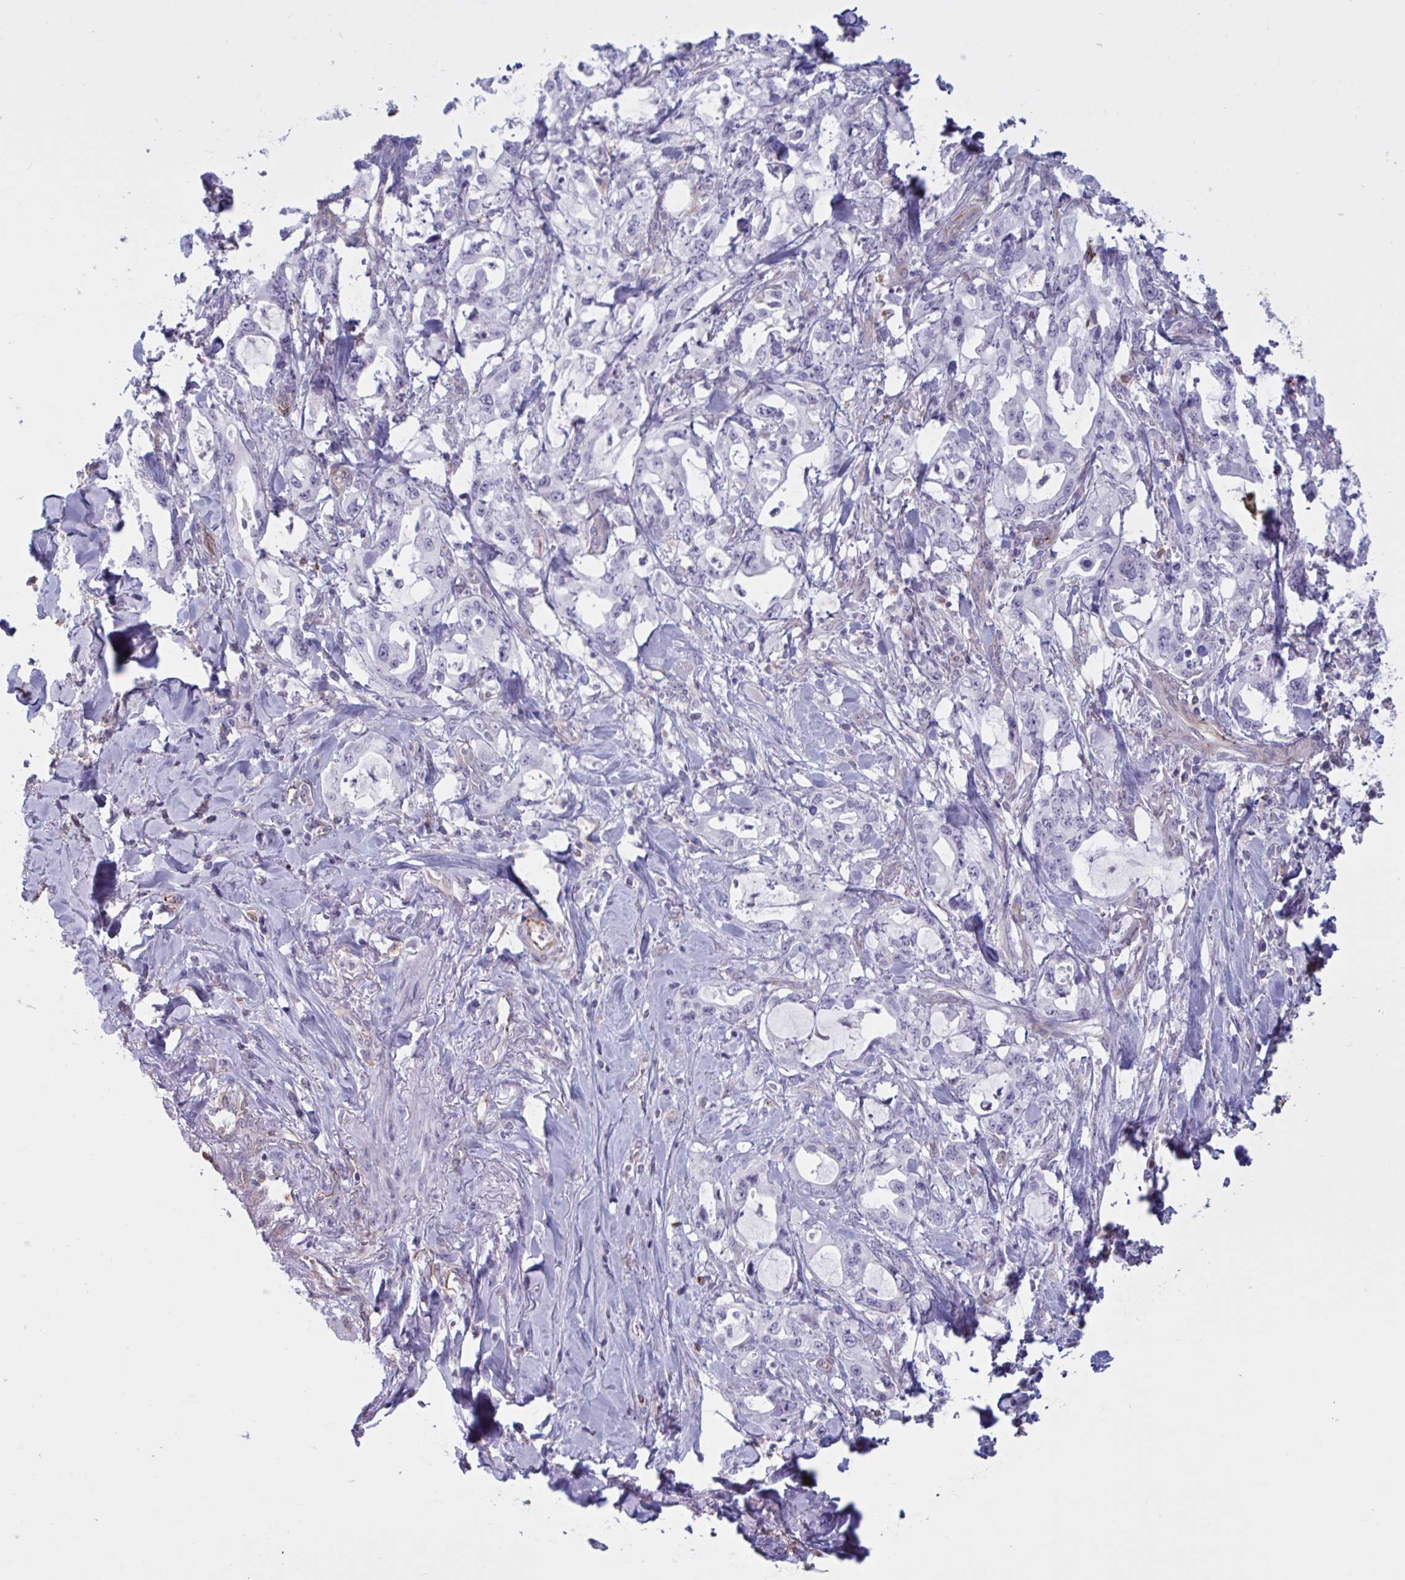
{"staining": {"intensity": "negative", "quantity": "none", "location": "none"}, "tissue": "pancreatic cancer", "cell_type": "Tumor cells", "image_type": "cancer", "snomed": [{"axis": "morphology", "description": "Adenocarcinoma, NOS"}, {"axis": "topography", "description": "Pancreas"}], "caption": "Immunohistochemistry of human pancreatic cancer displays no positivity in tumor cells.", "gene": "OR1L3", "patient": {"sex": "female", "age": 61}}